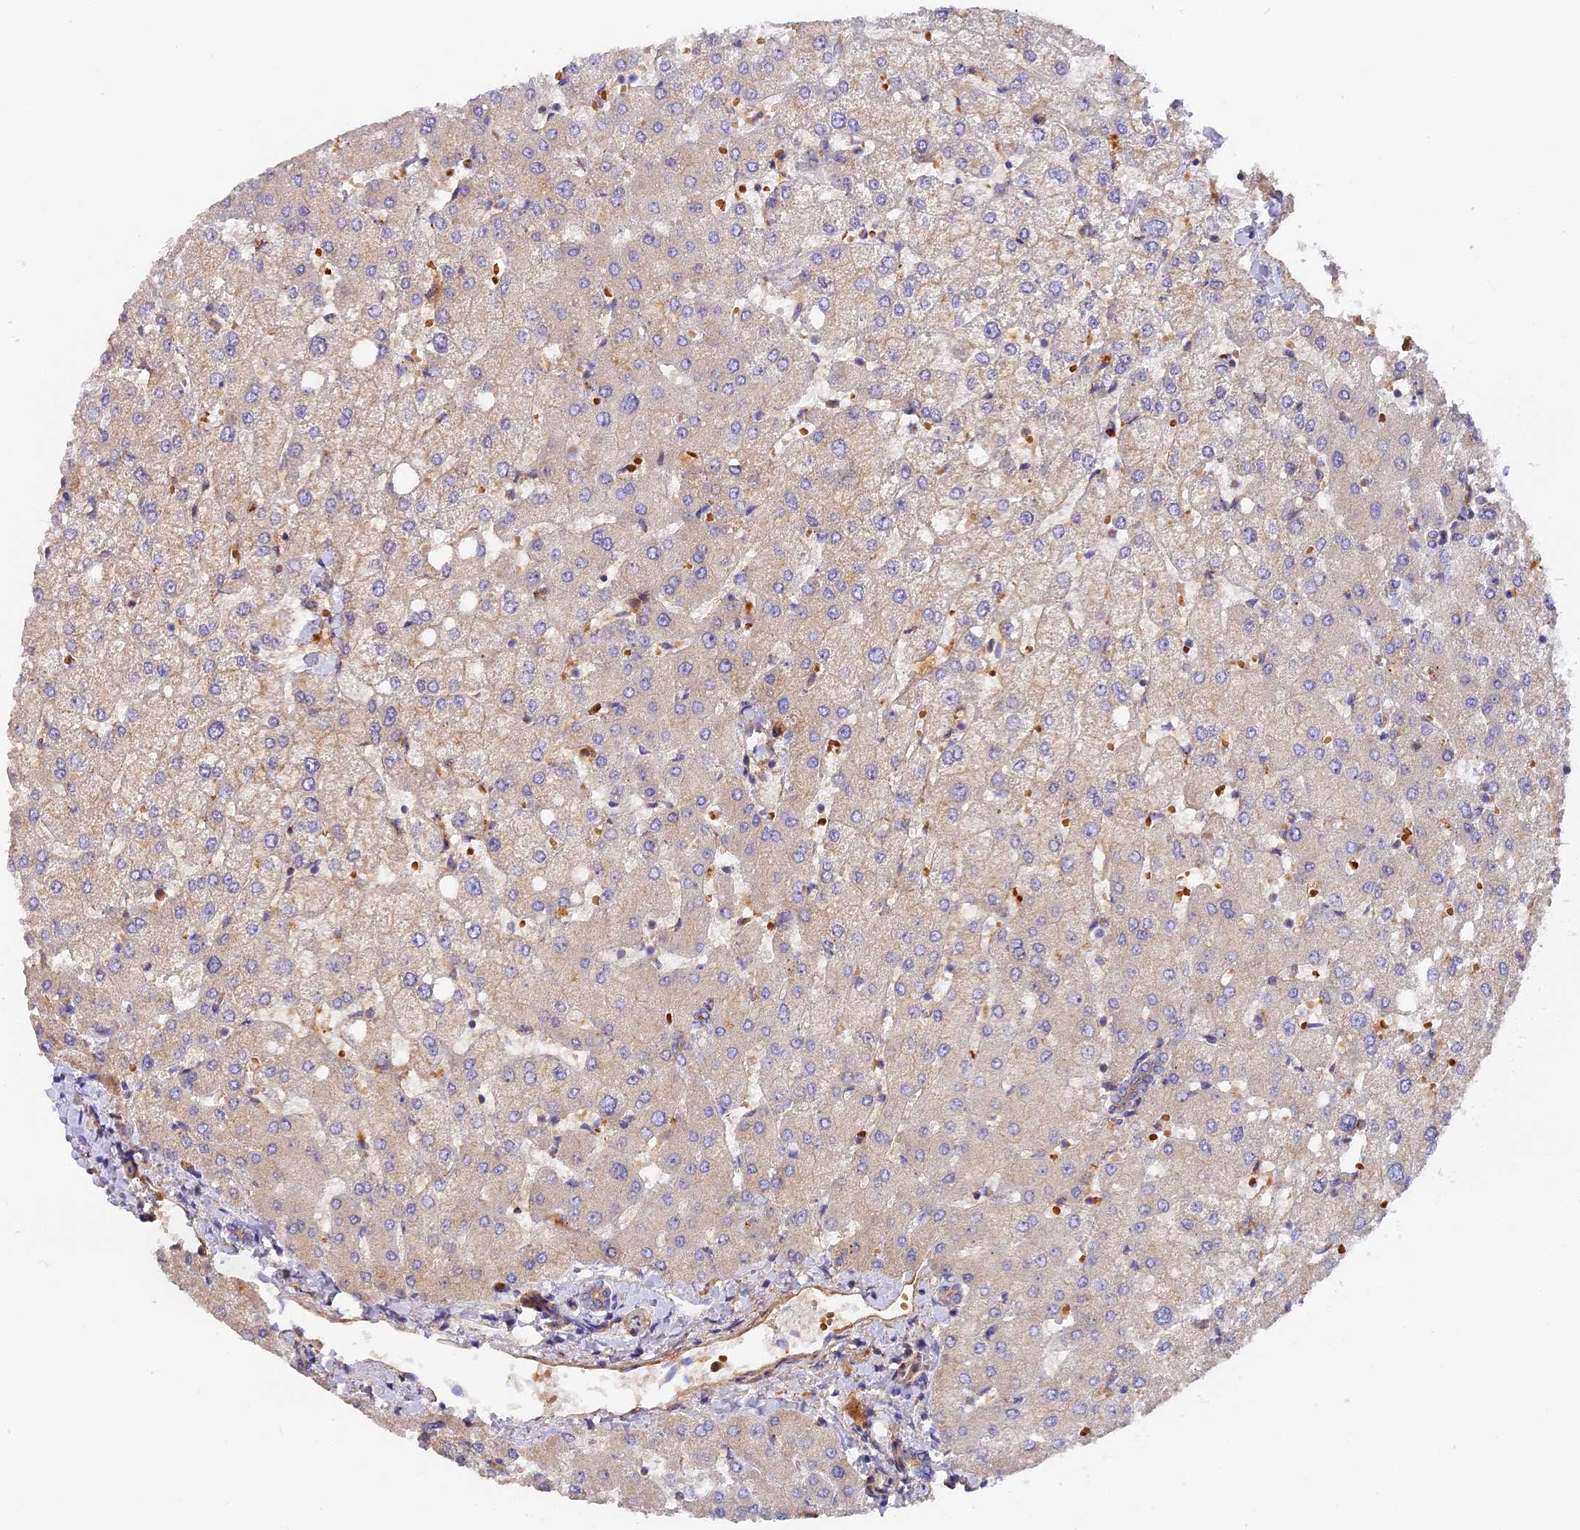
{"staining": {"intensity": "weak", "quantity": "<25%", "location": "cytoplasmic/membranous"}, "tissue": "liver", "cell_type": "Cholangiocytes", "image_type": "normal", "snomed": [{"axis": "morphology", "description": "Normal tissue, NOS"}, {"axis": "topography", "description": "Liver"}], "caption": "The photomicrograph exhibits no staining of cholangiocytes in normal liver. (DAB (3,3'-diaminobenzidine) immunohistochemistry (IHC) with hematoxylin counter stain).", "gene": "MISP3", "patient": {"sex": "female", "age": 54}}